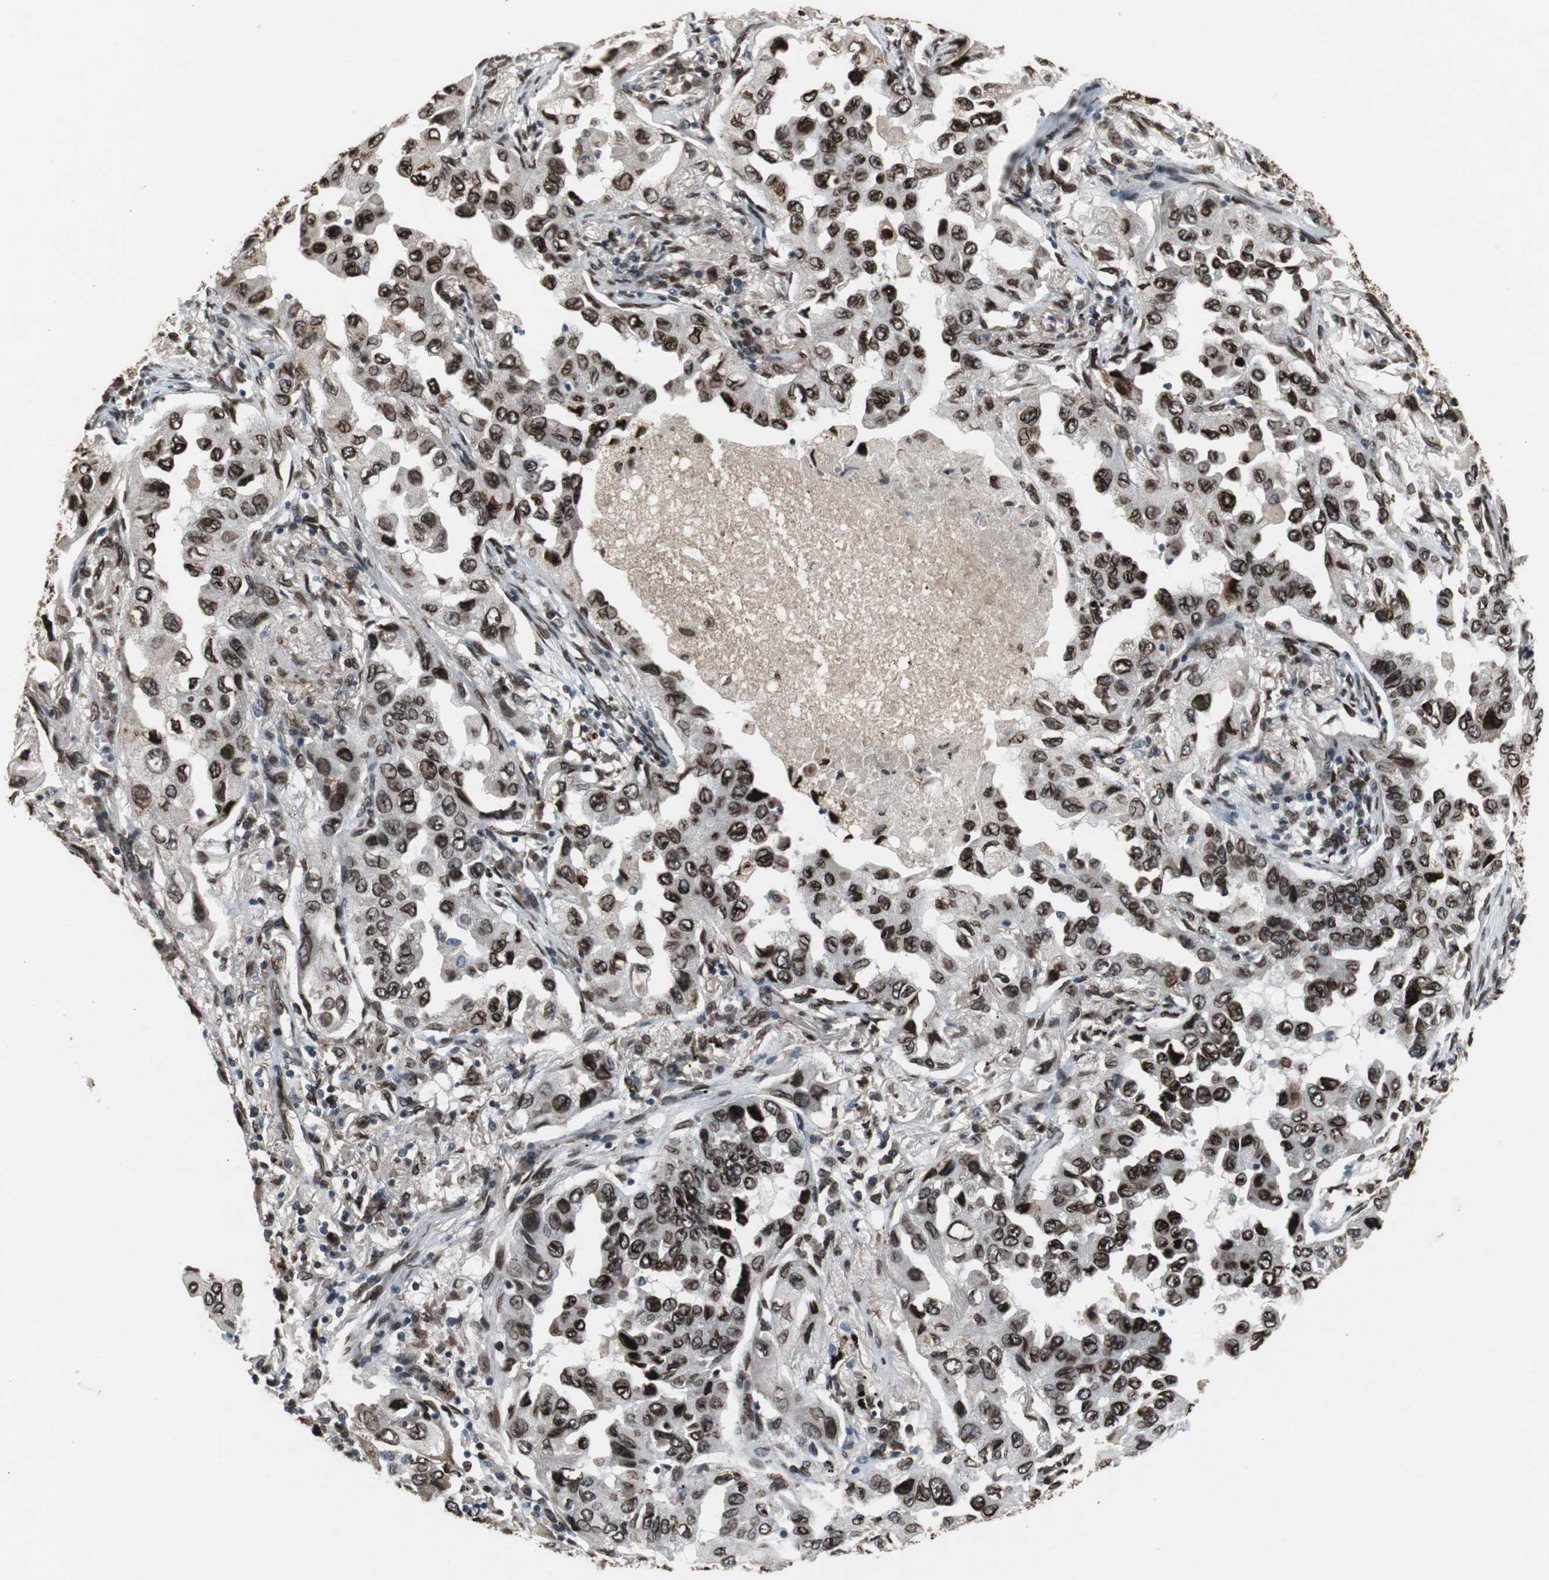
{"staining": {"intensity": "strong", "quantity": ">75%", "location": "cytoplasmic/membranous,nuclear"}, "tissue": "lung cancer", "cell_type": "Tumor cells", "image_type": "cancer", "snomed": [{"axis": "morphology", "description": "Adenocarcinoma, NOS"}, {"axis": "topography", "description": "Lung"}], "caption": "A high amount of strong cytoplasmic/membranous and nuclear expression is identified in about >75% of tumor cells in lung cancer tissue.", "gene": "LMNA", "patient": {"sex": "female", "age": 65}}